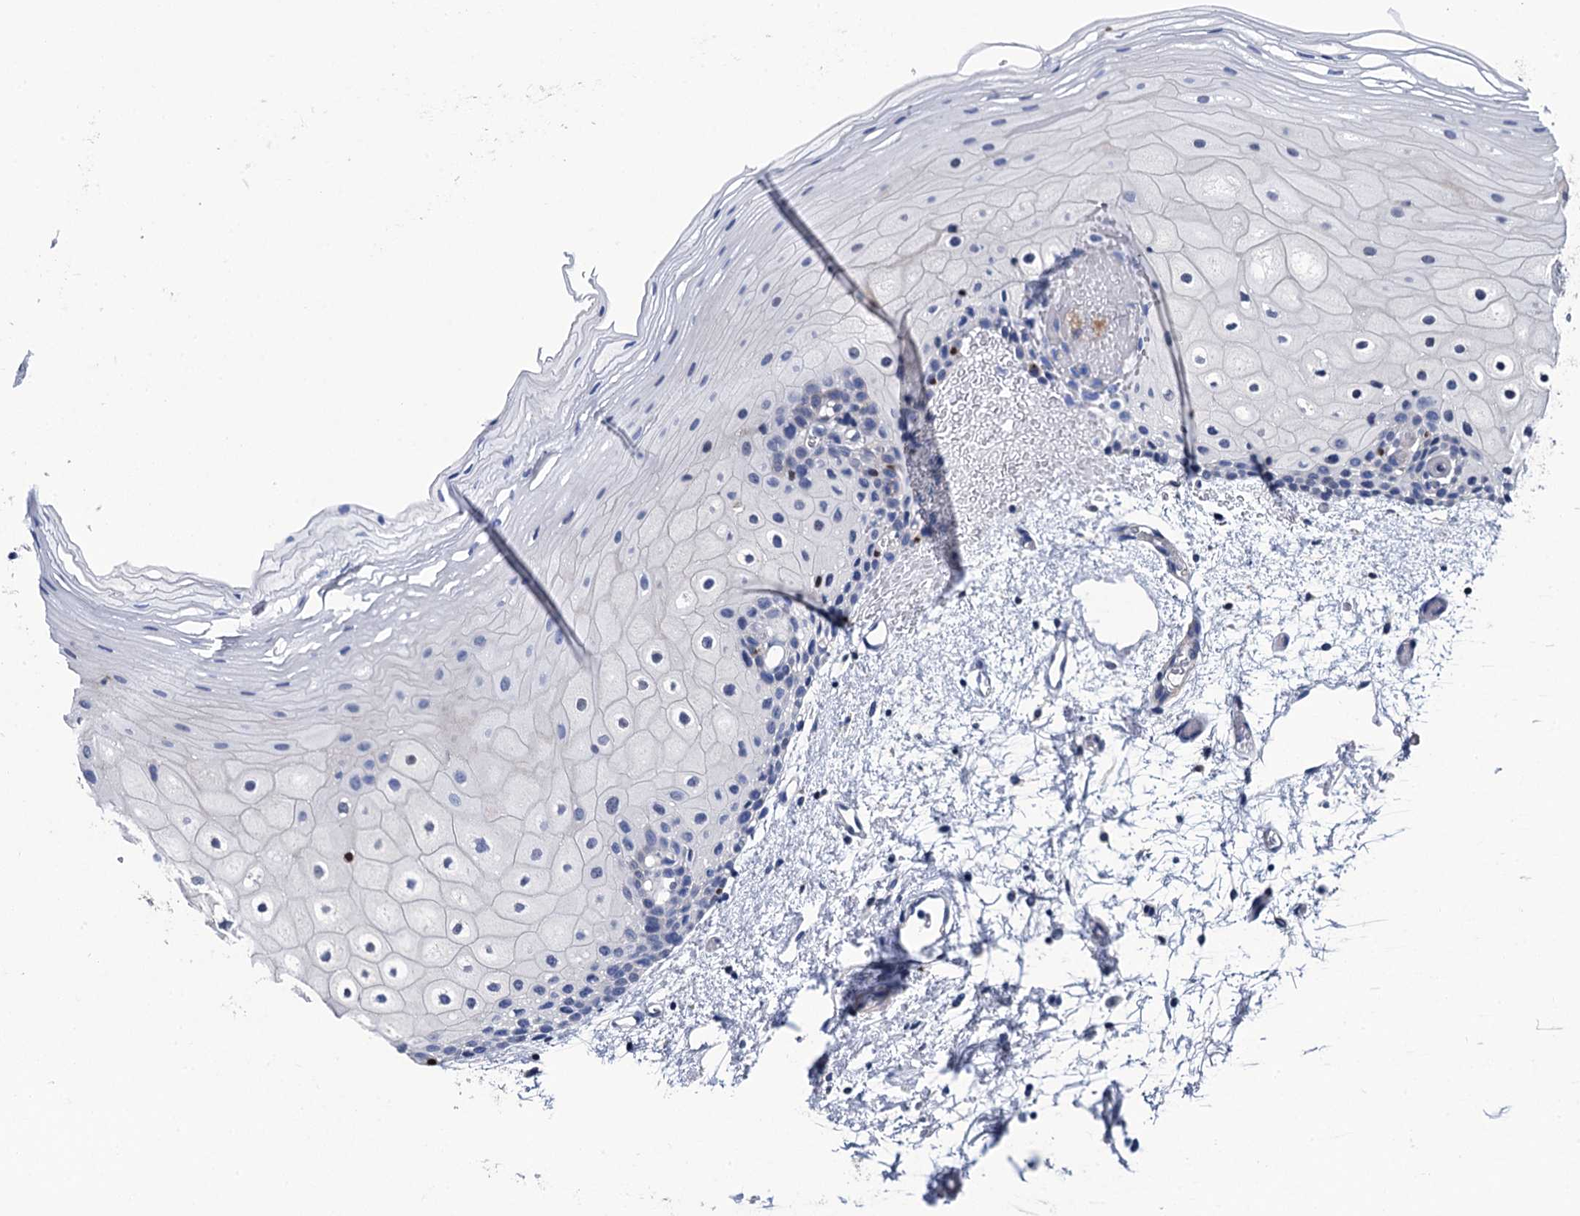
{"staining": {"intensity": "negative", "quantity": "none", "location": "none"}, "tissue": "oral mucosa", "cell_type": "Squamous epithelial cells", "image_type": "normal", "snomed": [{"axis": "morphology", "description": "Normal tissue, NOS"}, {"axis": "topography", "description": "Oral tissue"}], "caption": "Oral mucosa stained for a protein using immunohistochemistry (IHC) reveals no staining squamous epithelial cells.", "gene": "NPM2", "patient": {"sex": "female", "age": 70}}